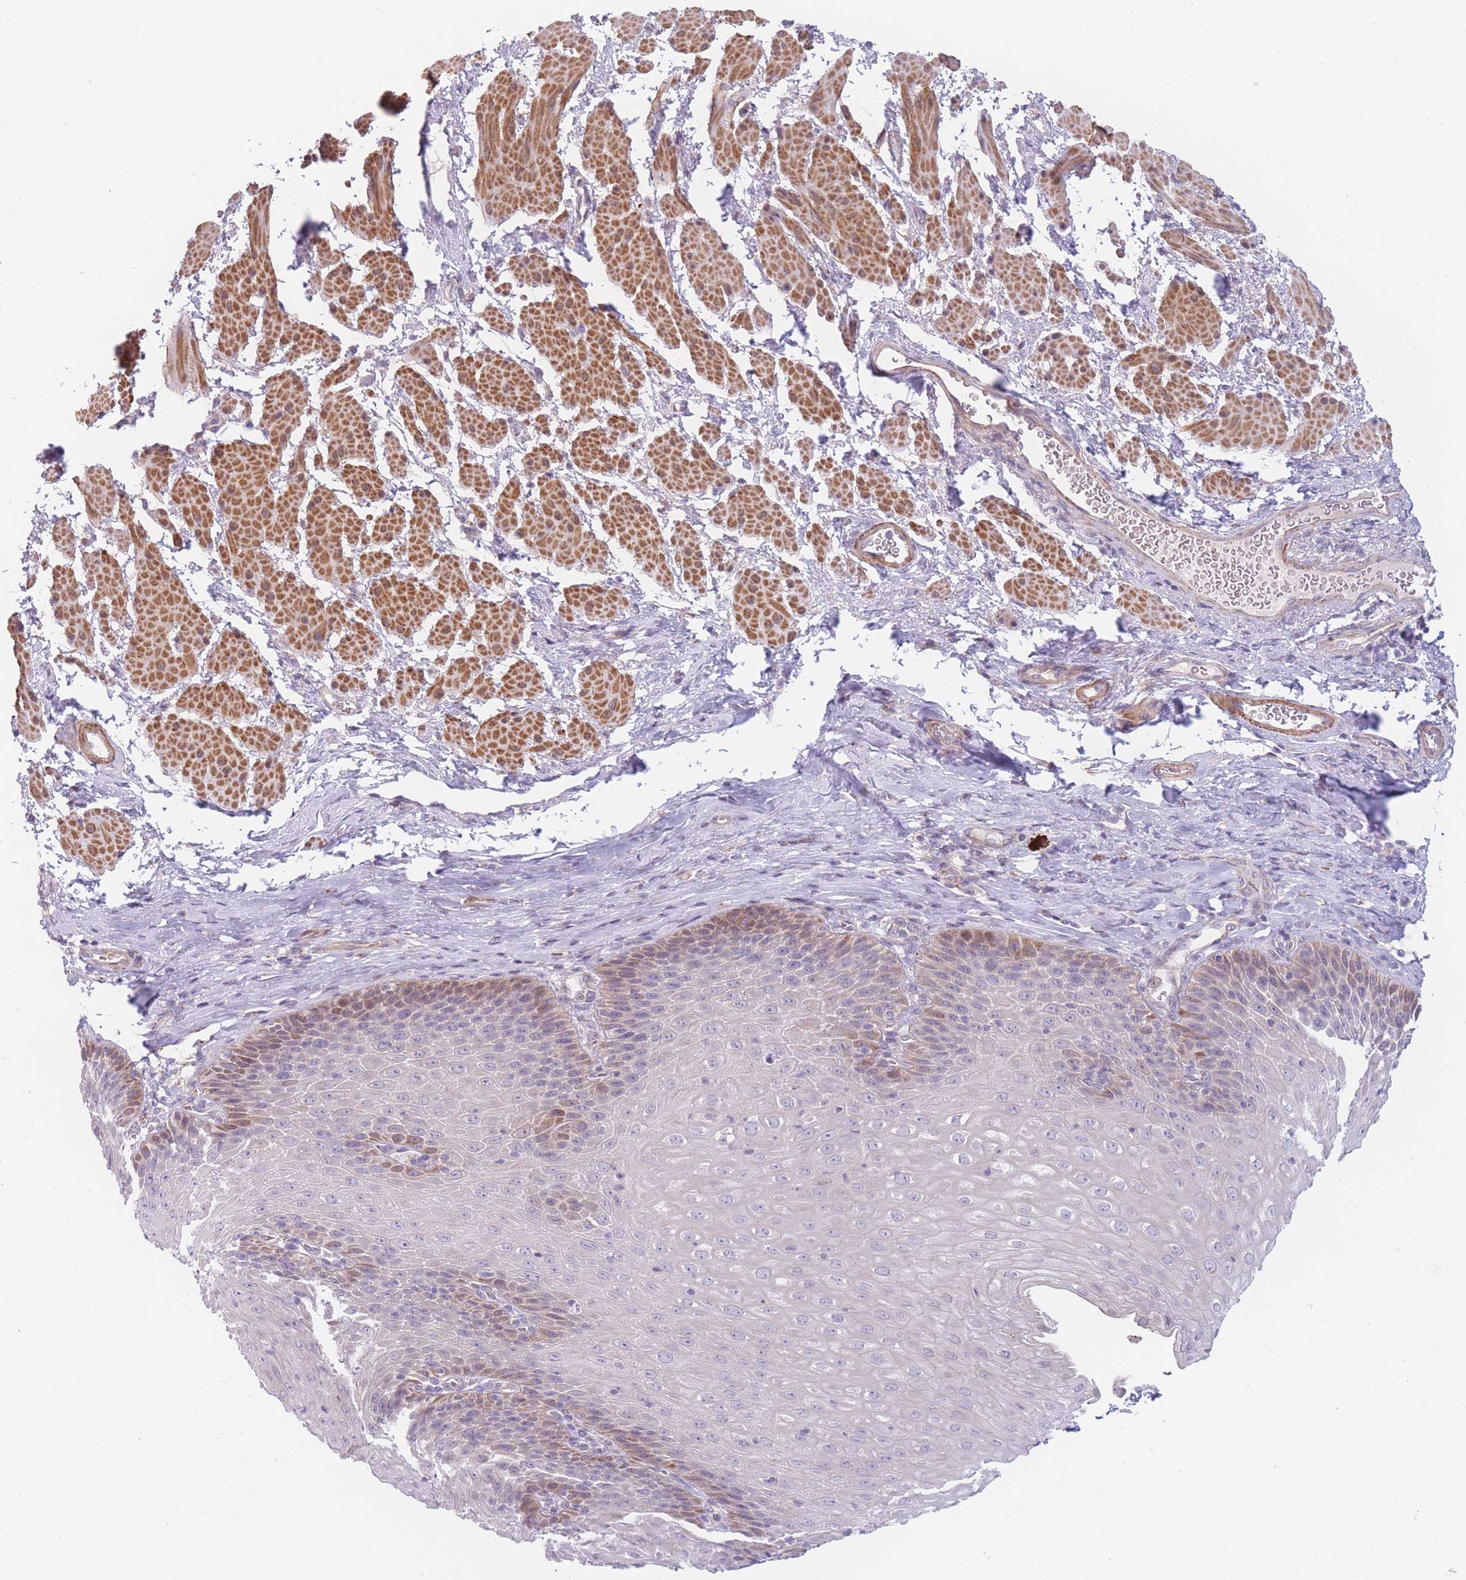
{"staining": {"intensity": "moderate", "quantity": "<25%", "location": "cytoplasmic/membranous"}, "tissue": "esophagus", "cell_type": "Squamous epithelial cells", "image_type": "normal", "snomed": [{"axis": "morphology", "description": "Normal tissue, NOS"}, {"axis": "topography", "description": "Esophagus"}], "caption": "The photomicrograph exhibits a brown stain indicating the presence of a protein in the cytoplasmic/membranous of squamous epithelial cells in esophagus.", "gene": "SMPD4", "patient": {"sex": "female", "age": 61}}